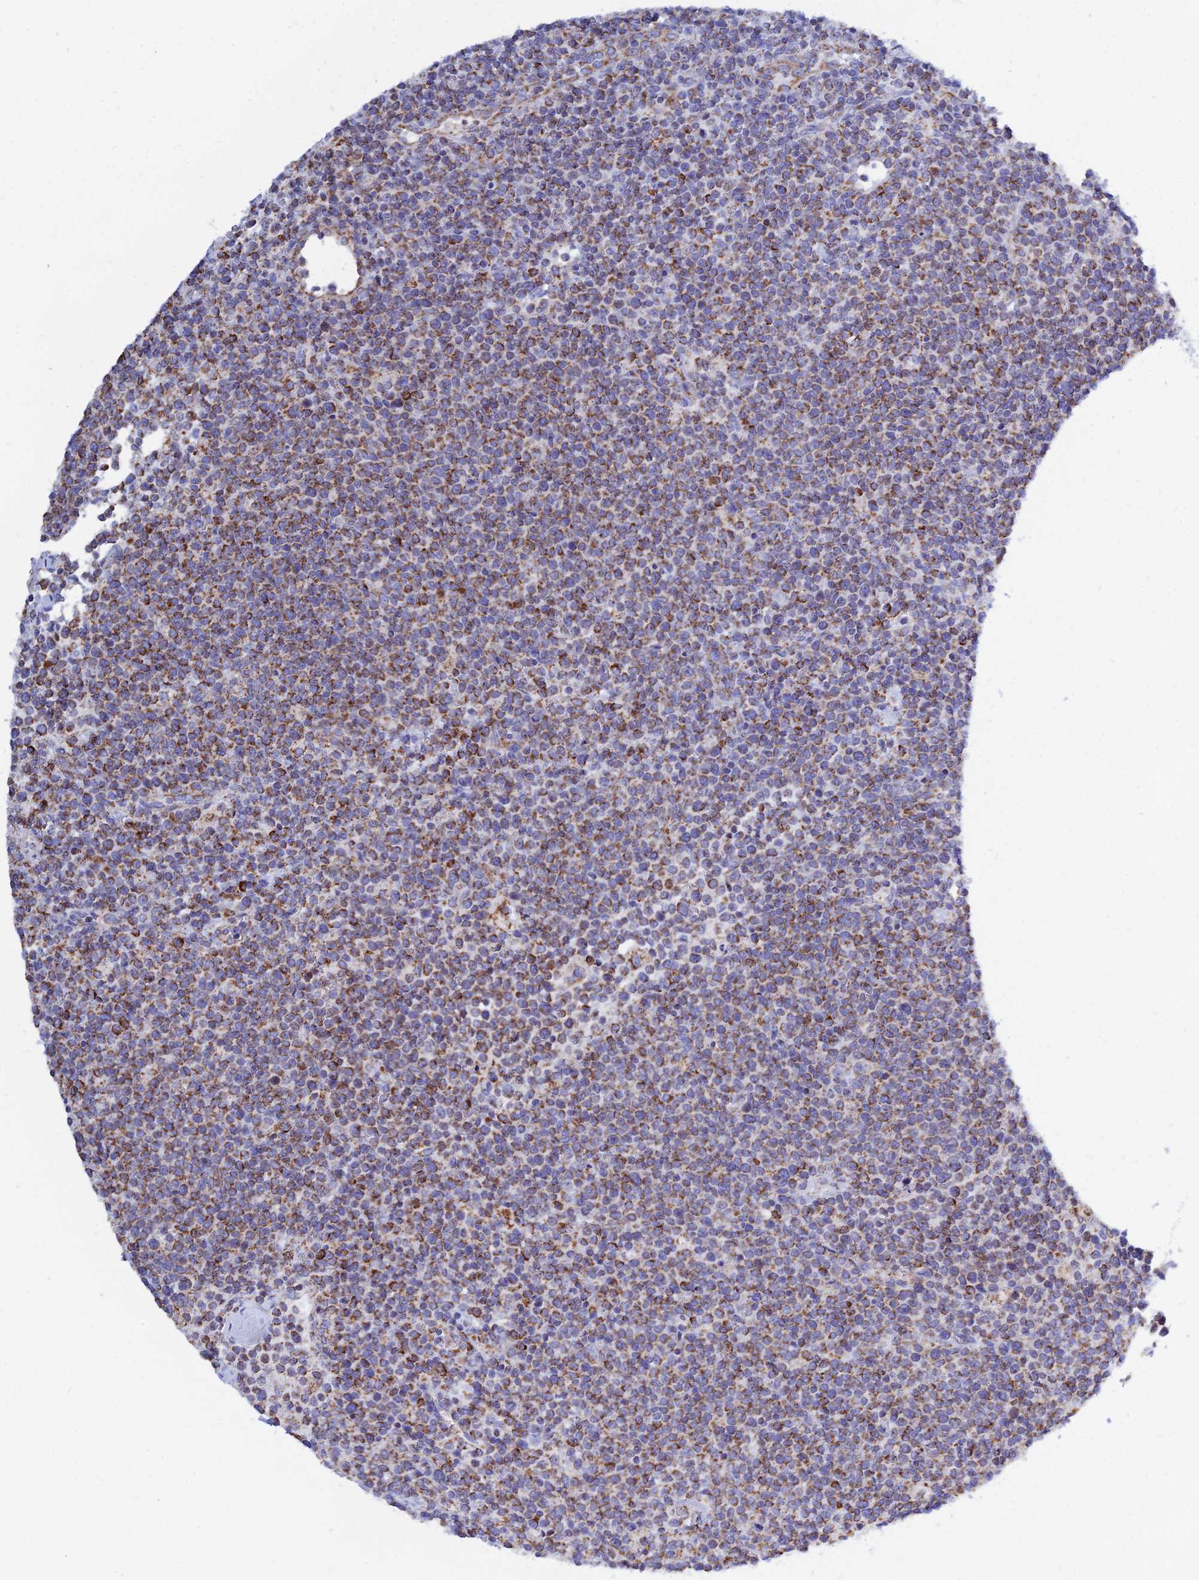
{"staining": {"intensity": "moderate", "quantity": "25%-75%", "location": "cytoplasmic/membranous"}, "tissue": "lymphoma", "cell_type": "Tumor cells", "image_type": "cancer", "snomed": [{"axis": "morphology", "description": "Malignant lymphoma, non-Hodgkin's type, High grade"}, {"axis": "topography", "description": "Lymph node"}], "caption": "Immunohistochemical staining of human lymphoma shows medium levels of moderate cytoplasmic/membranous protein staining in approximately 25%-75% of tumor cells. Using DAB (brown) and hematoxylin (blue) stains, captured at high magnification using brightfield microscopy.", "gene": "MGST1", "patient": {"sex": "male", "age": 61}}